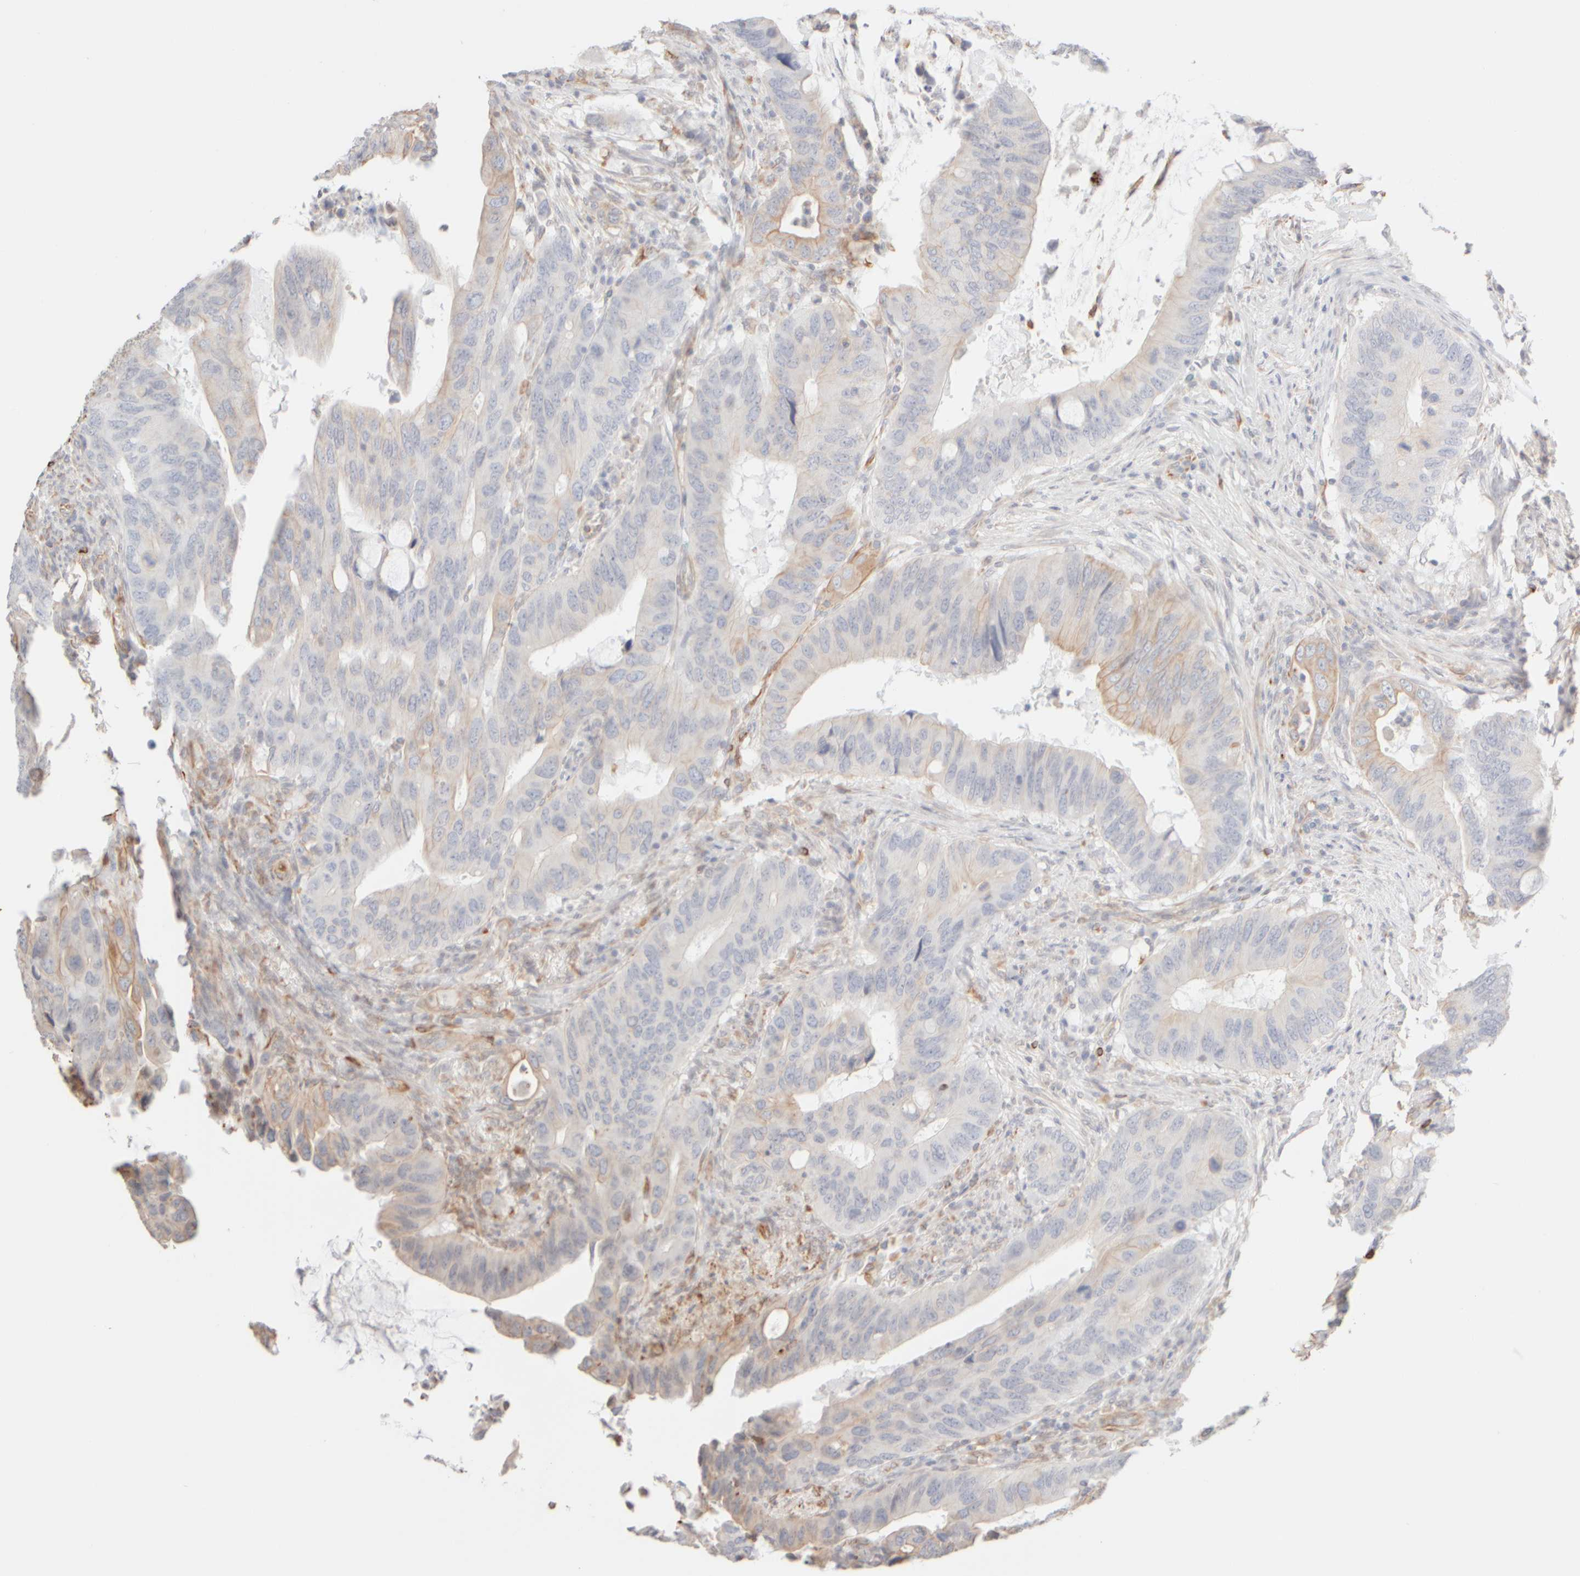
{"staining": {"intensity": "weak", "quantity": "<25%", "location": "cytoplasmic/membranous"}, "tissue": "colorectal cancer", "cell_type": "Tumor cells", "image_type": "cancer", "snomed": [{"axis": "morphology", "description": "Adenocarcinoma, NOS"}, {"axis": "topography", "description": "Colon"}], "caption": "A histopathology image of colorectal adenocarcinoma stained for a protein shows no brown staining in tumor cells. (Stains: DAB immunohistochemistry (IHC) with hematoxylin counter stain, Microscopy: brightfield microscopy at high magnification).", "gene": "KRT15", "patient": {"sex": "male", "age": 71}}